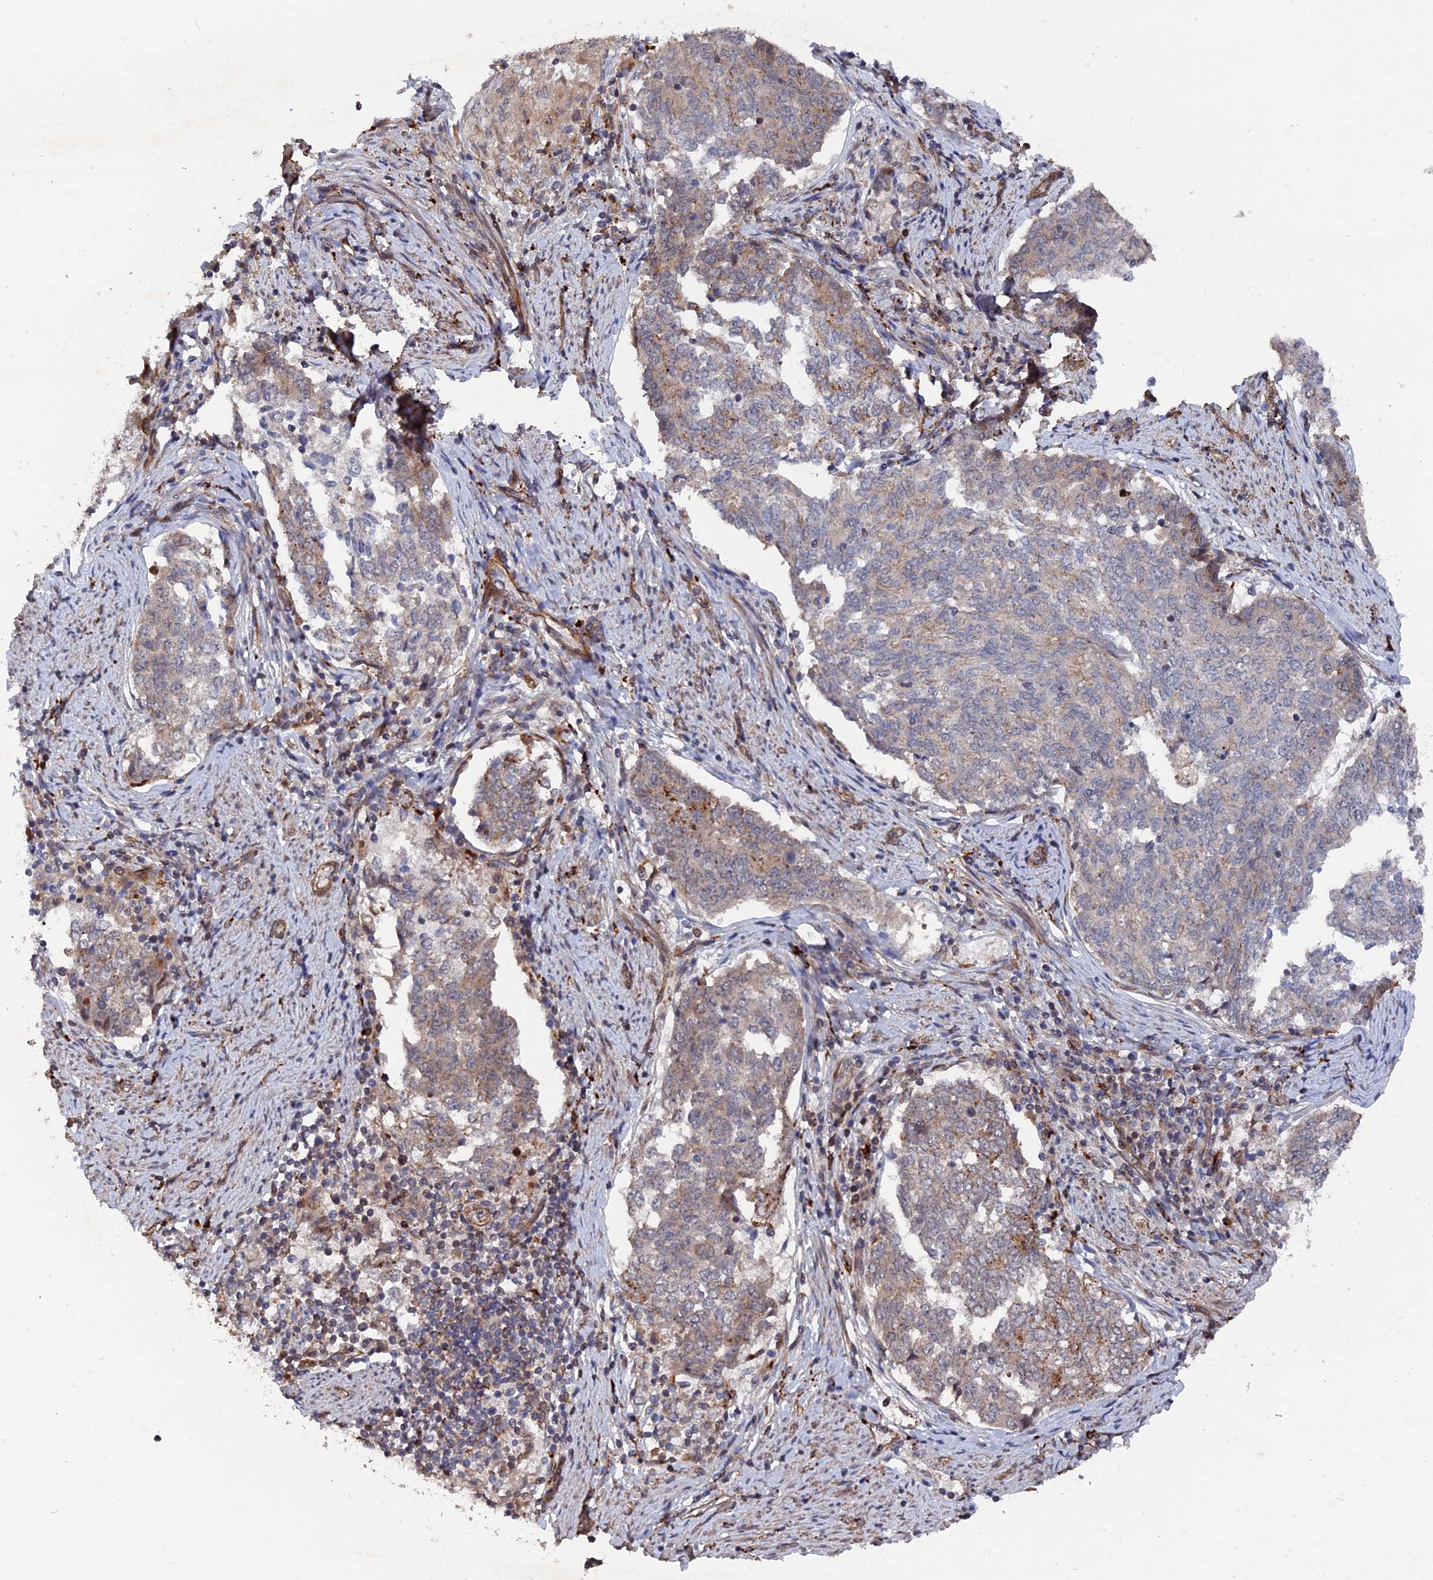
{"staining": {"intensity": "weak", "quantity": "<25%", "location": "cytoplasmic/membranous"}, "tissue": "endometrial cancer", "cell_type": "Tumor cells", "image_type": "cancer", "snomed": [{"axis": "morphology", "description": "Adenocarcinoma, NOS"}, {"axis": "topography", "description": "Endometrium"}], "caption": "The immunohistochemistry (IHC) image has no significant expression in tumor cells of endometrial cancer (adenocarcinoma) tissue.", "gene": "NOSIP", "patient": {"sex": "female", "age": 80}}